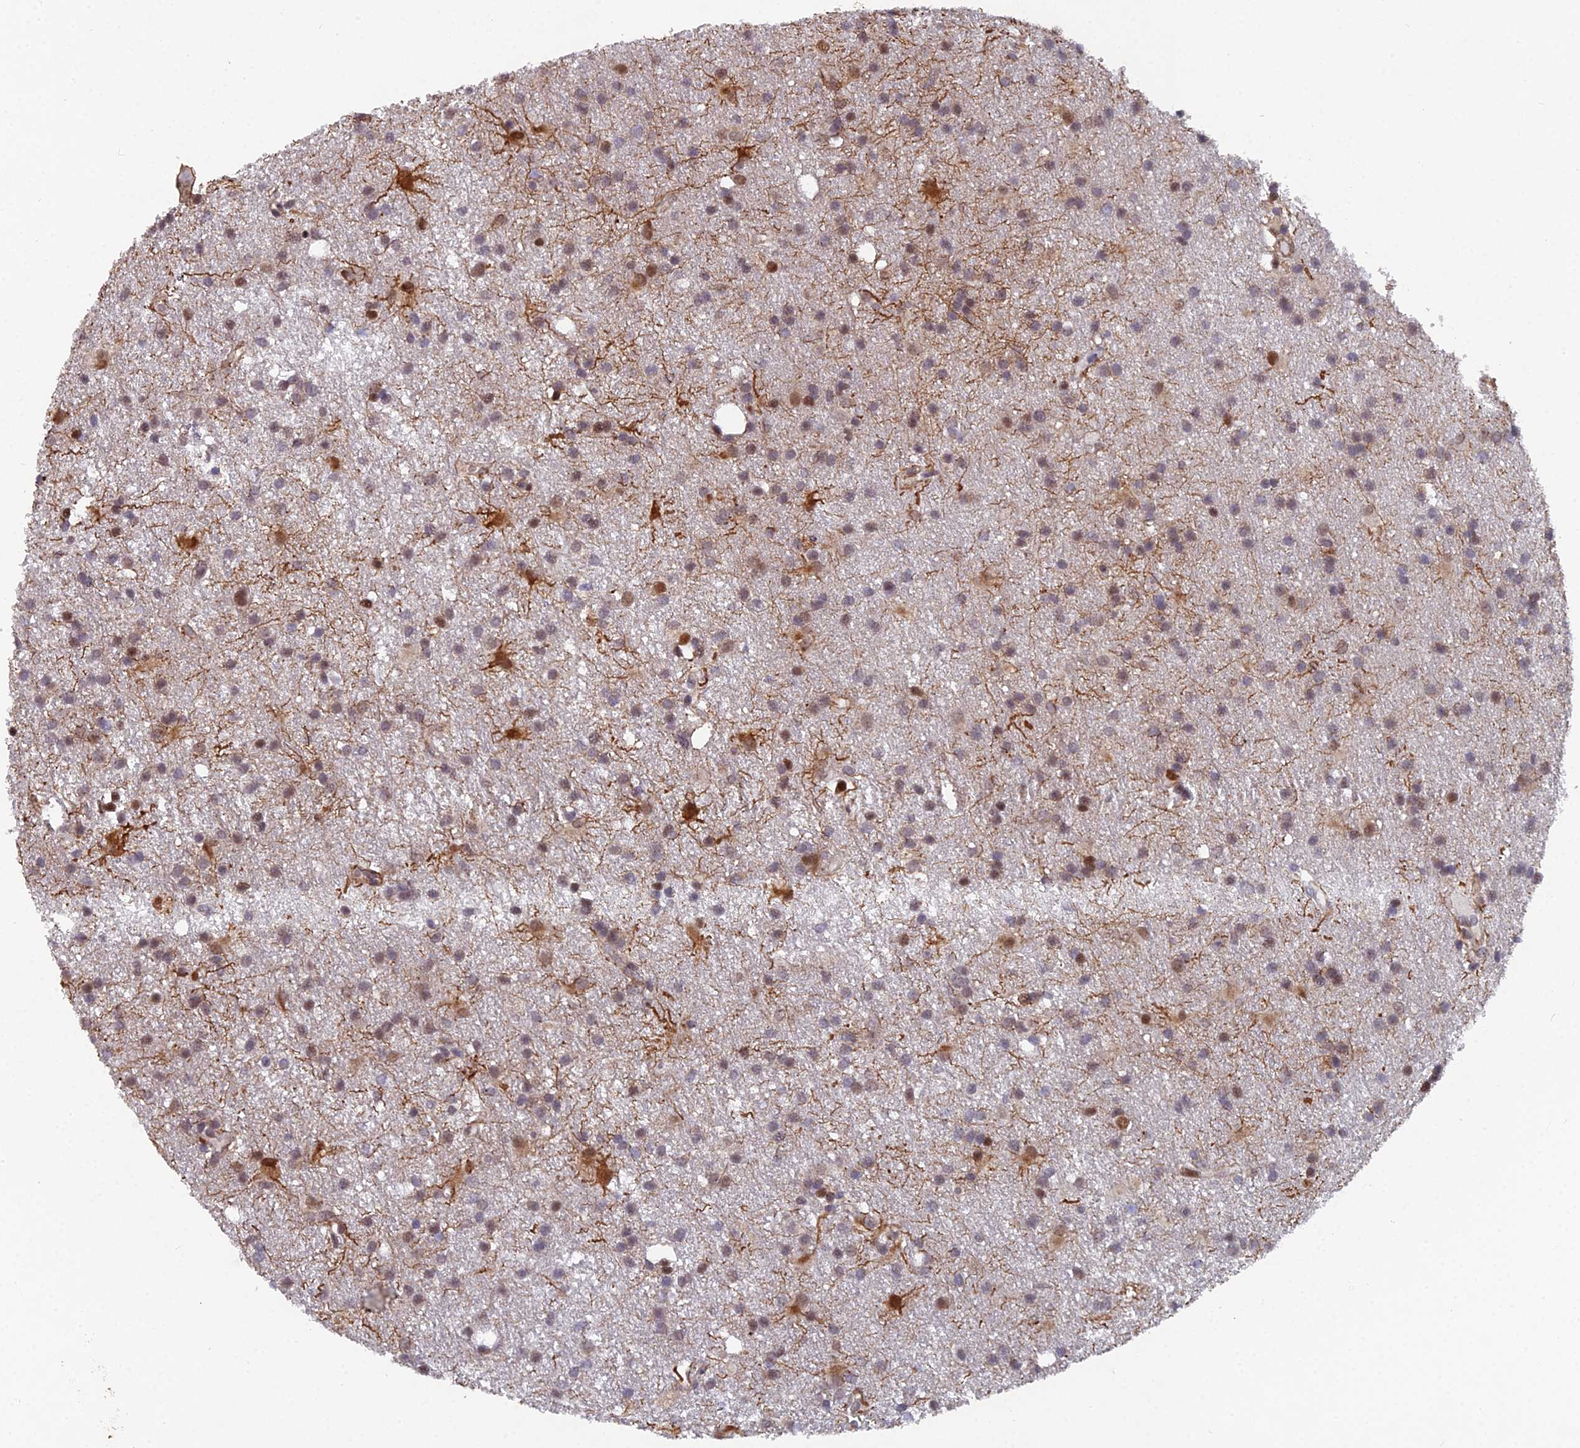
{"staining": {"intensity": "weak", "quantity": "25%-75%", "location": "cytoplasmic/membranous,nuclear"}, "tissue": "glioma", "cell_type": "Tumor cells", "image_type": "cancer", "snomed": [{"axis": "morphology", "description": "Glioma, malignant, High grade"}, {"axis": "topography", "description": "Brain"}], "caption": "Immunohistochemistry staining of glioma, which reveals low levels of weak cytoplasmic/membranous and nuclear staining in approximately 25%-75% of tumor cells indicating weak cytoplasmic/membranous and nuclear protein expression. The staining was performed using DAB (3,3'-diaminobenzidine) (brown) for protein detection and nuclei were counterstained in hematoxylin (blue).", "gene": "XKR9", "patient": {"sex": "male", "age": 77}}